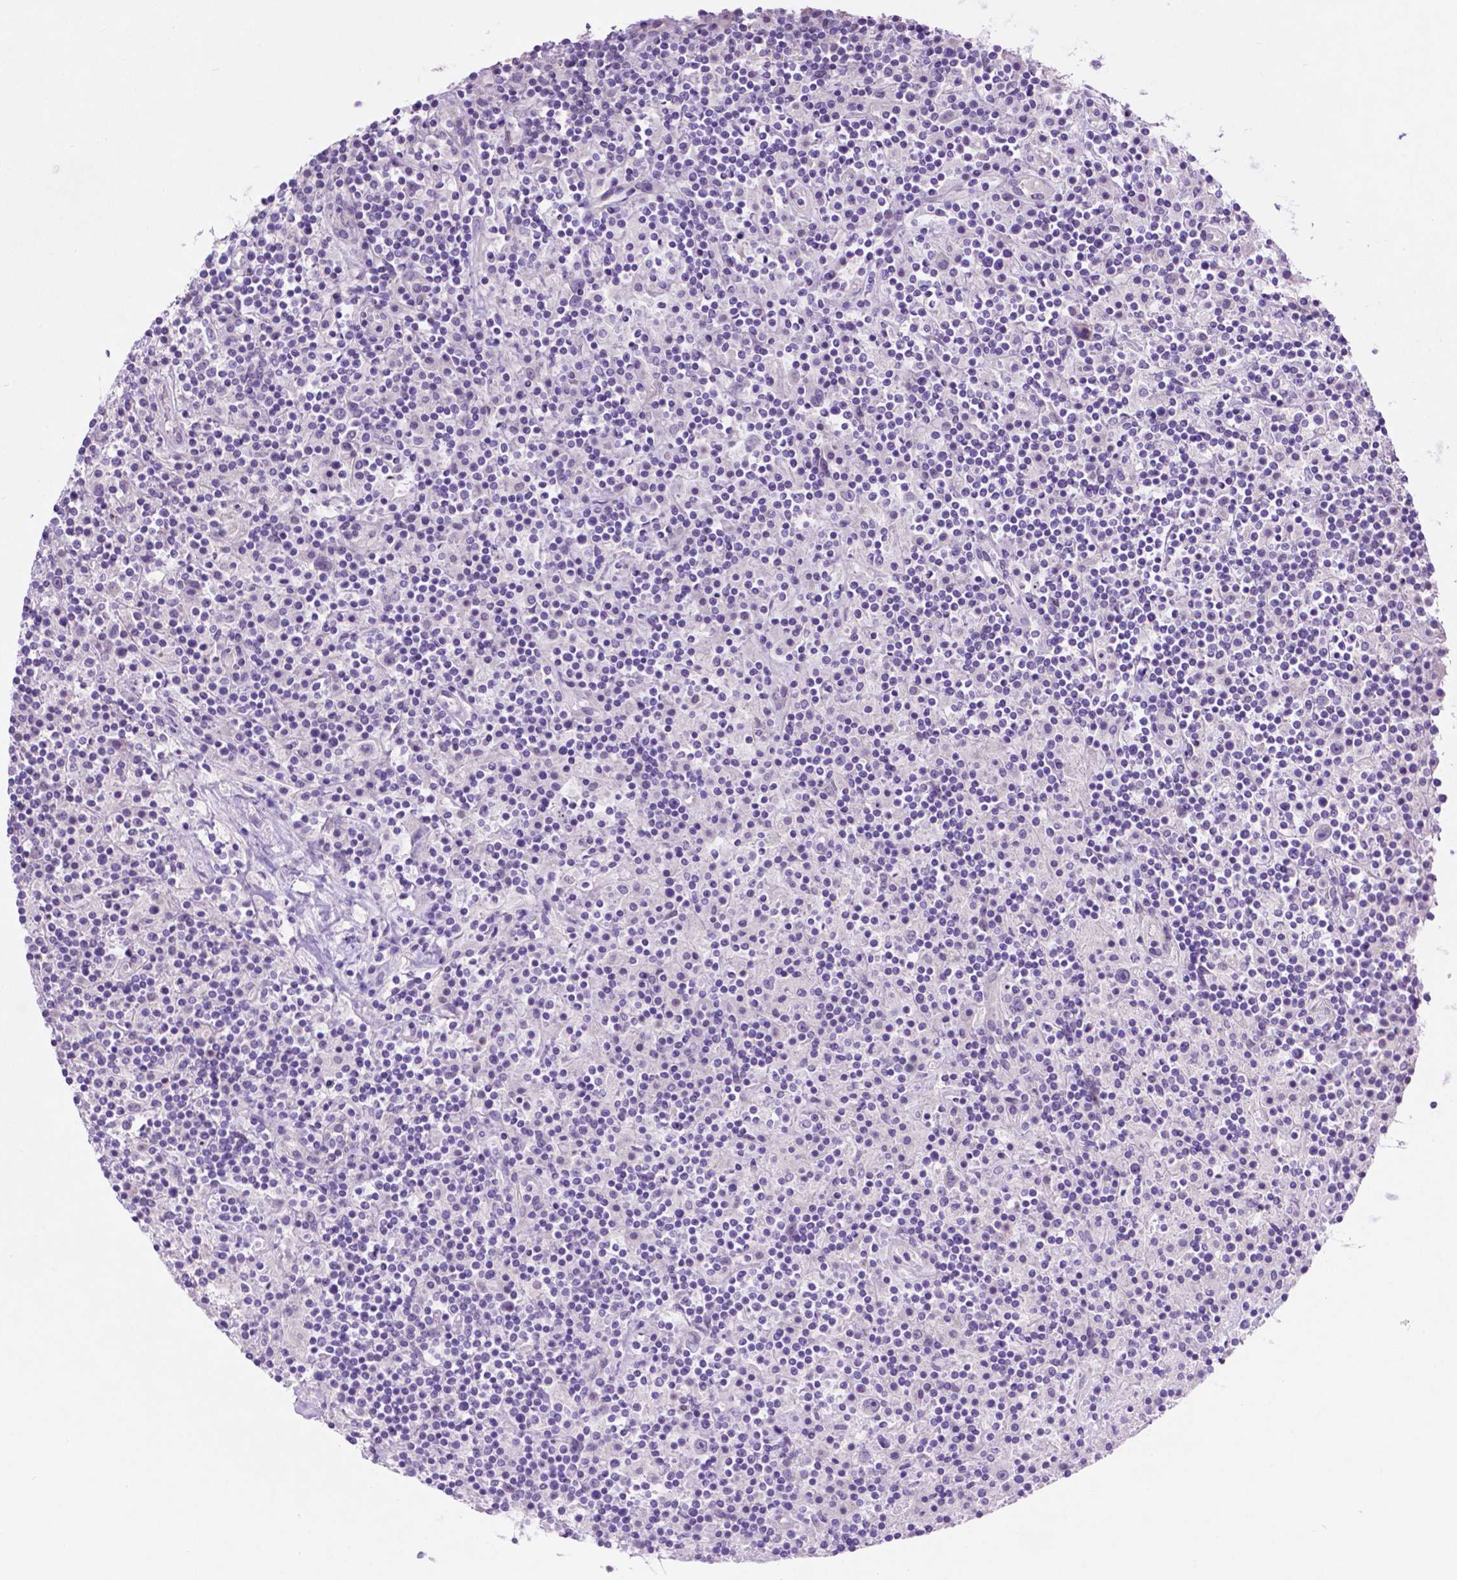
{"staining": {"intensity": "negative", "quantity": "none", "location": "none"}, "tissue": "lymphoma", "cell_type": "Tumor cells", "image_type": "cancer", "snomed": [{"axis": "morphology", "description": "Hodgkin's disease, NOS"}, {"axis": "topography", "description": "Lymph node"}], "caption": "Hodgkin's disease was stained to show a protein in brown. There is no significant positivity in tumor cells. Nuclei are stained in blue.", "gene": "ASPG", "patient": {"sex": "male", "age": 70}}